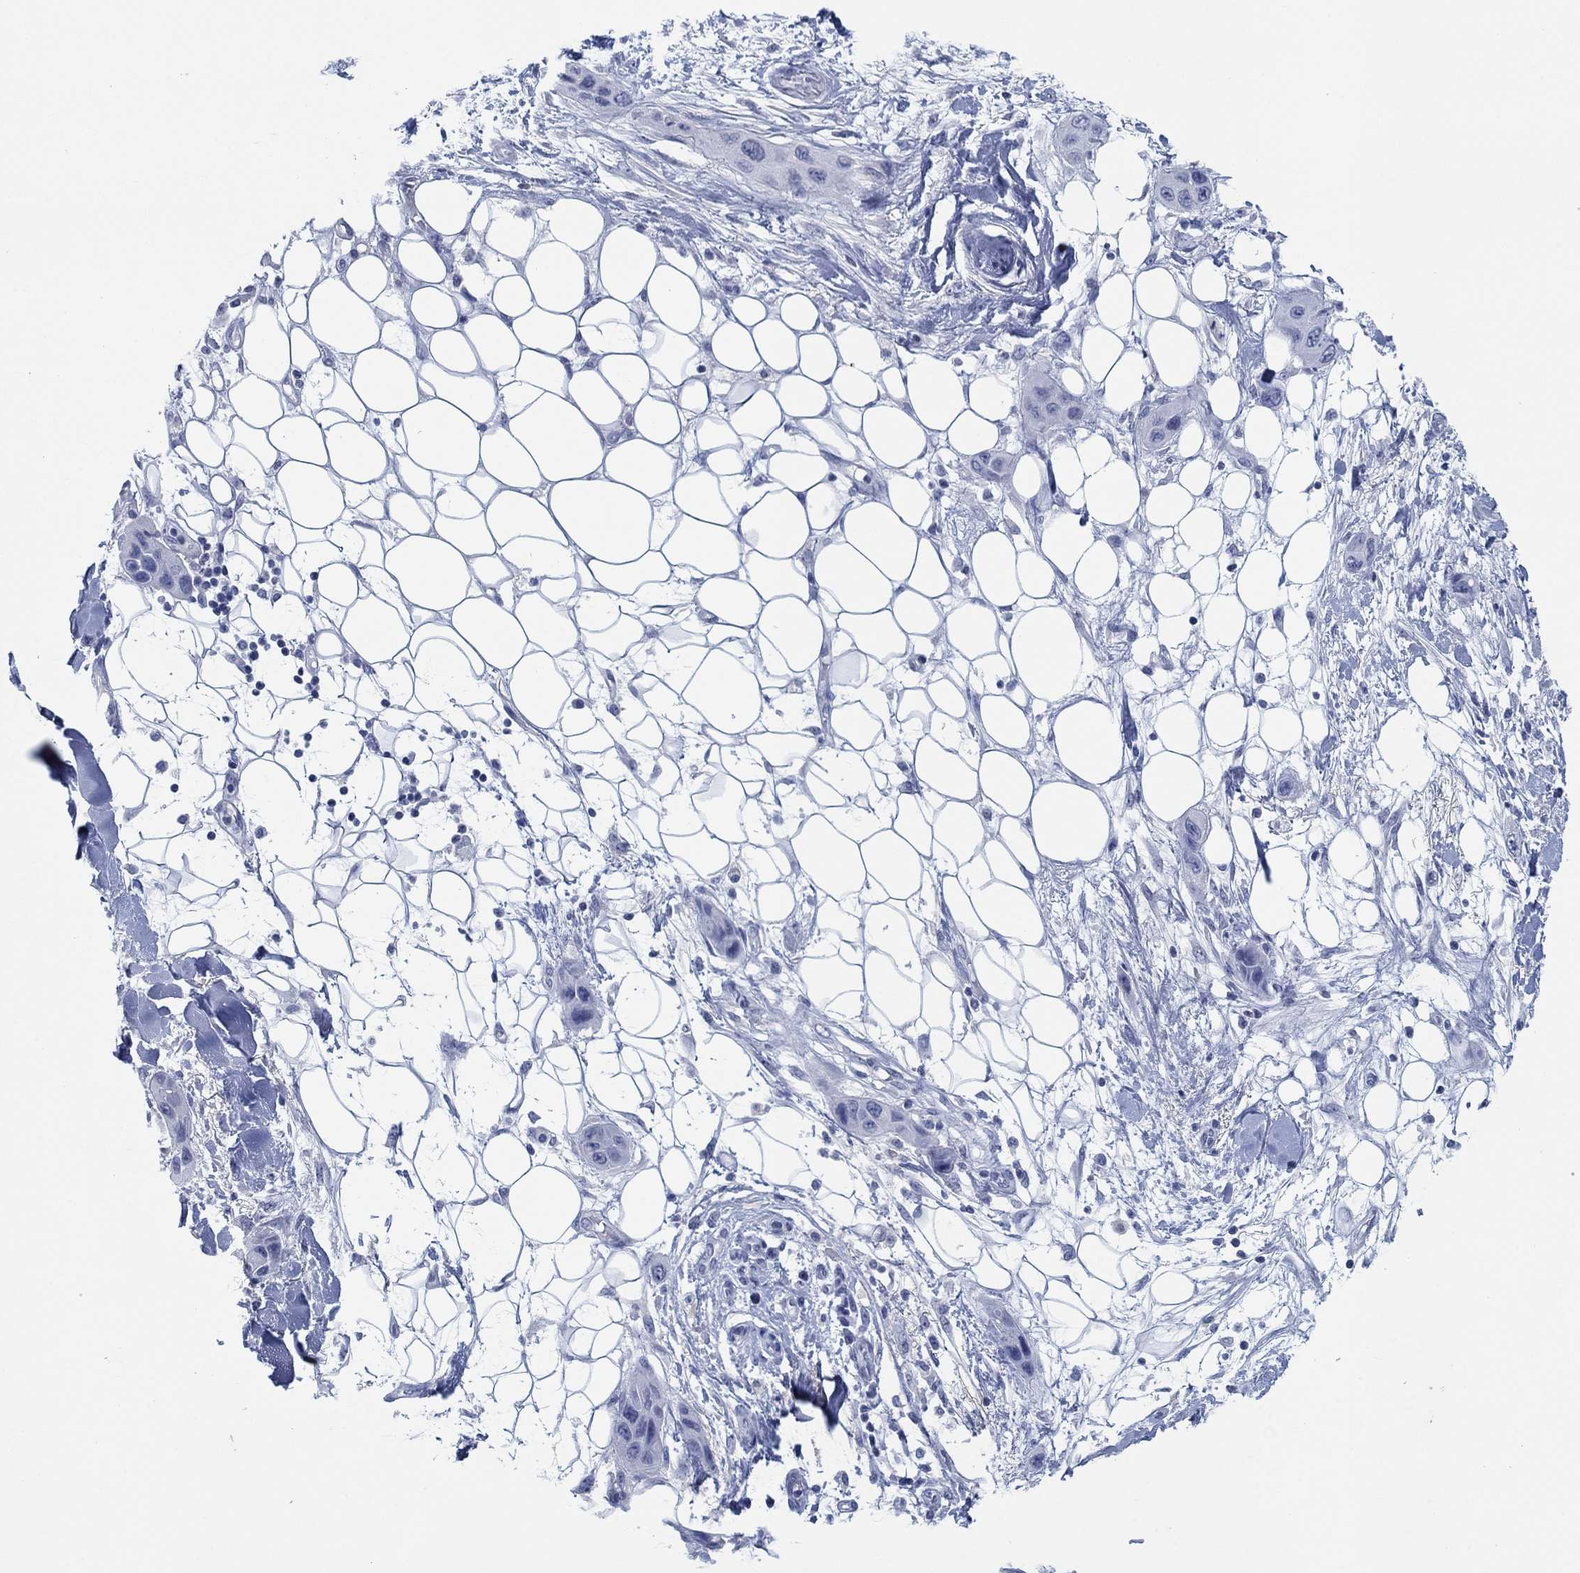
{"staining": {"intensity": "negative", "quantity": "none", "location": "none"}, "tissue": "skin cancer", "cell_type": "Tumor cells", "image_type": "cancer", "snomed": [{"axis": "morphology", "description": "Squamous cell carcinoma, NOS"}, {"axis": "topography", "description": "Skin"}], "caption": "Immunohistochemistry histopathology image of squamous cell carcinoma (skin) stained for a protein (brown), which shows no positivity in tumor cells.", "gene": "PDYN", "patient": {"sex": "male", "age": 79}}